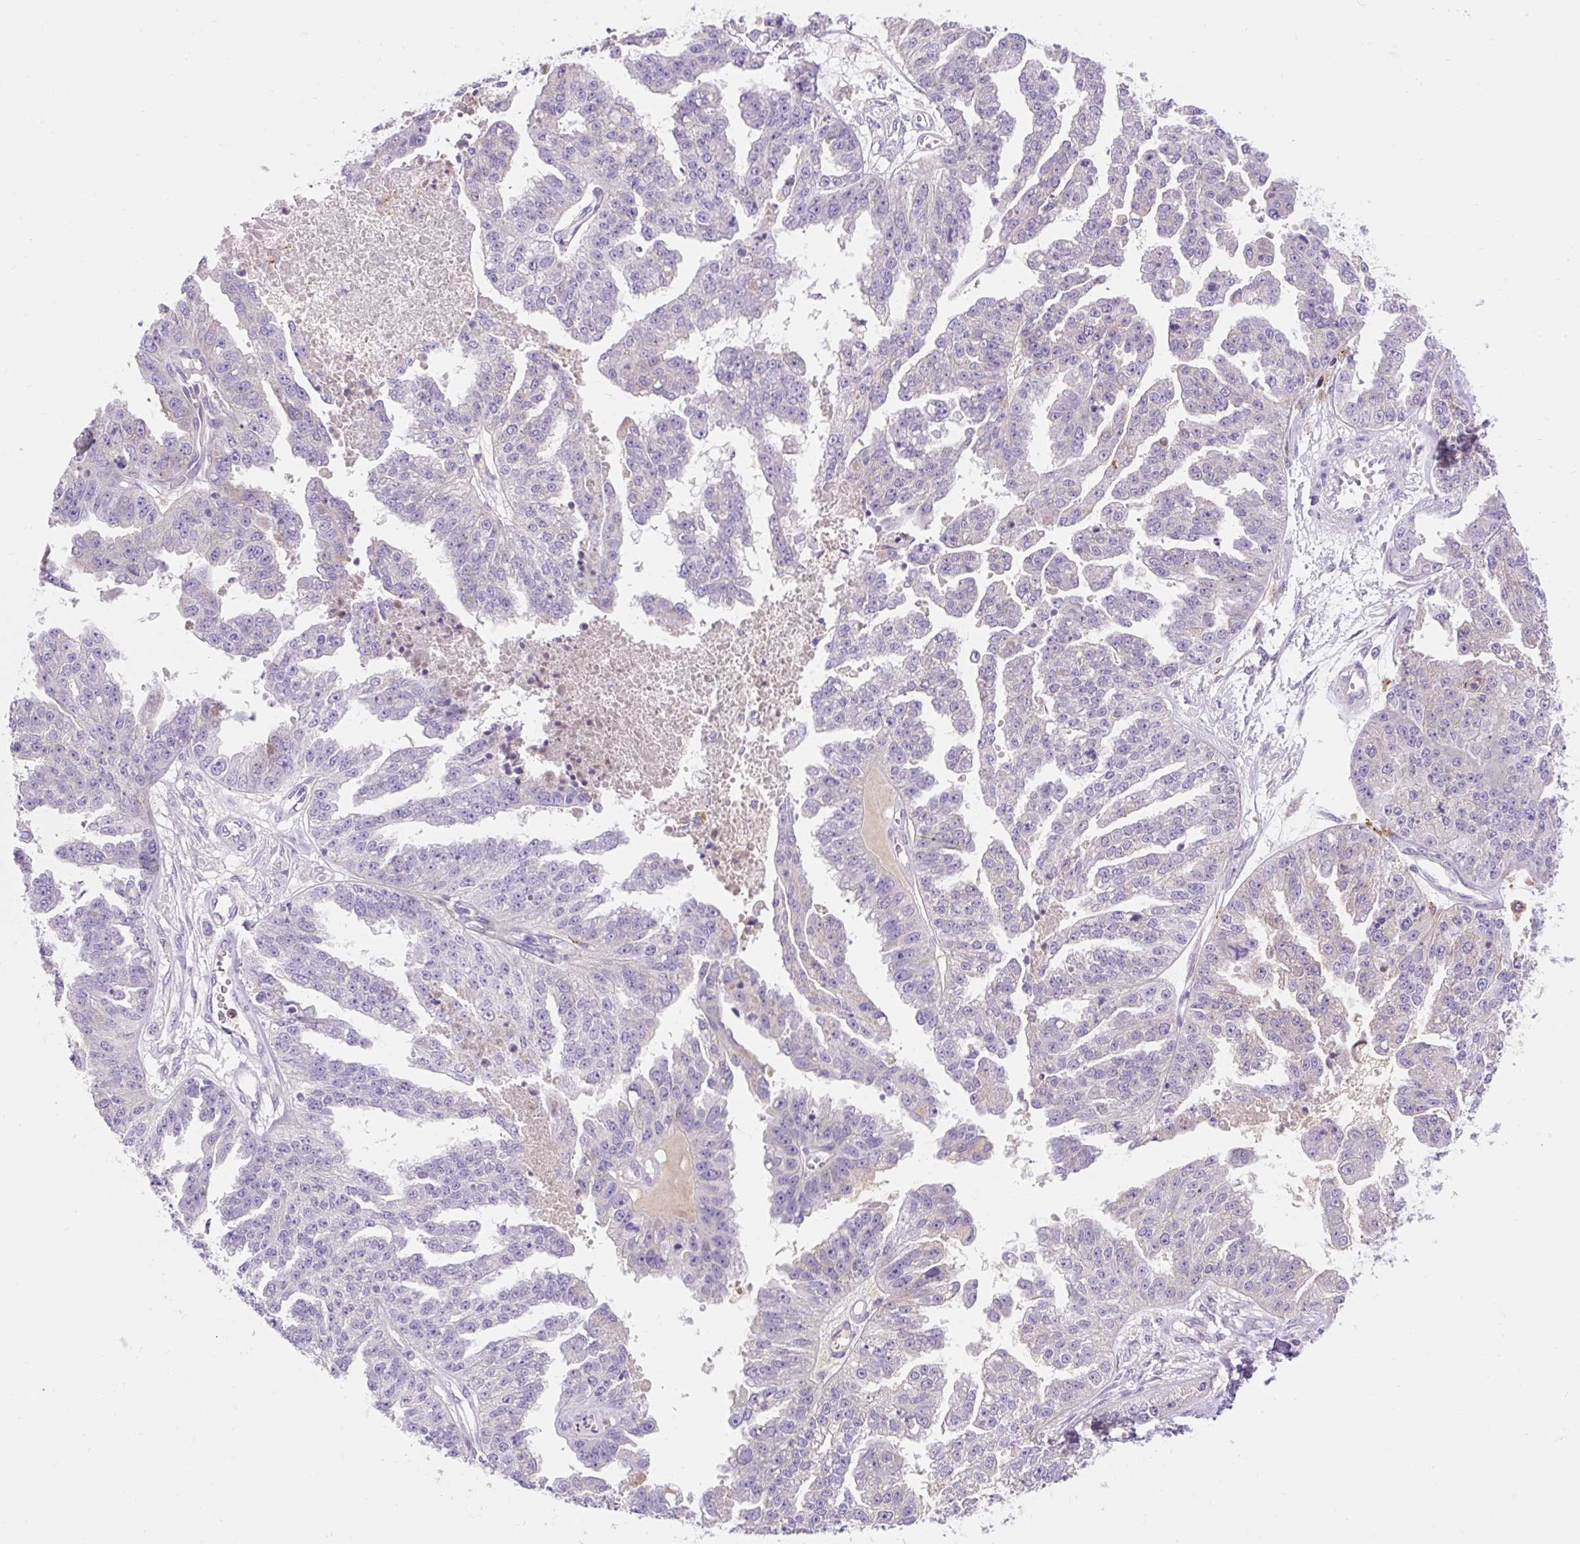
{"staining": {"intensity": "negative", "quantity": "none", "location": "none"}, "tissue": "ovarian cancer", "cell_type": "Tumor cells", "image_type": "cancer", "snomed": [{"axis": "morphology", "description": "Cystadenocarcinoma, serous, NOS"}, {"axis": "topography", "description": "Ovary"}], "caption": "Immunohistochemical staining of ovarian cancer displays no significant expression in tumor cells.", "gene": "TMEM150C", "patient": {"sex": "female", "age": 58}}